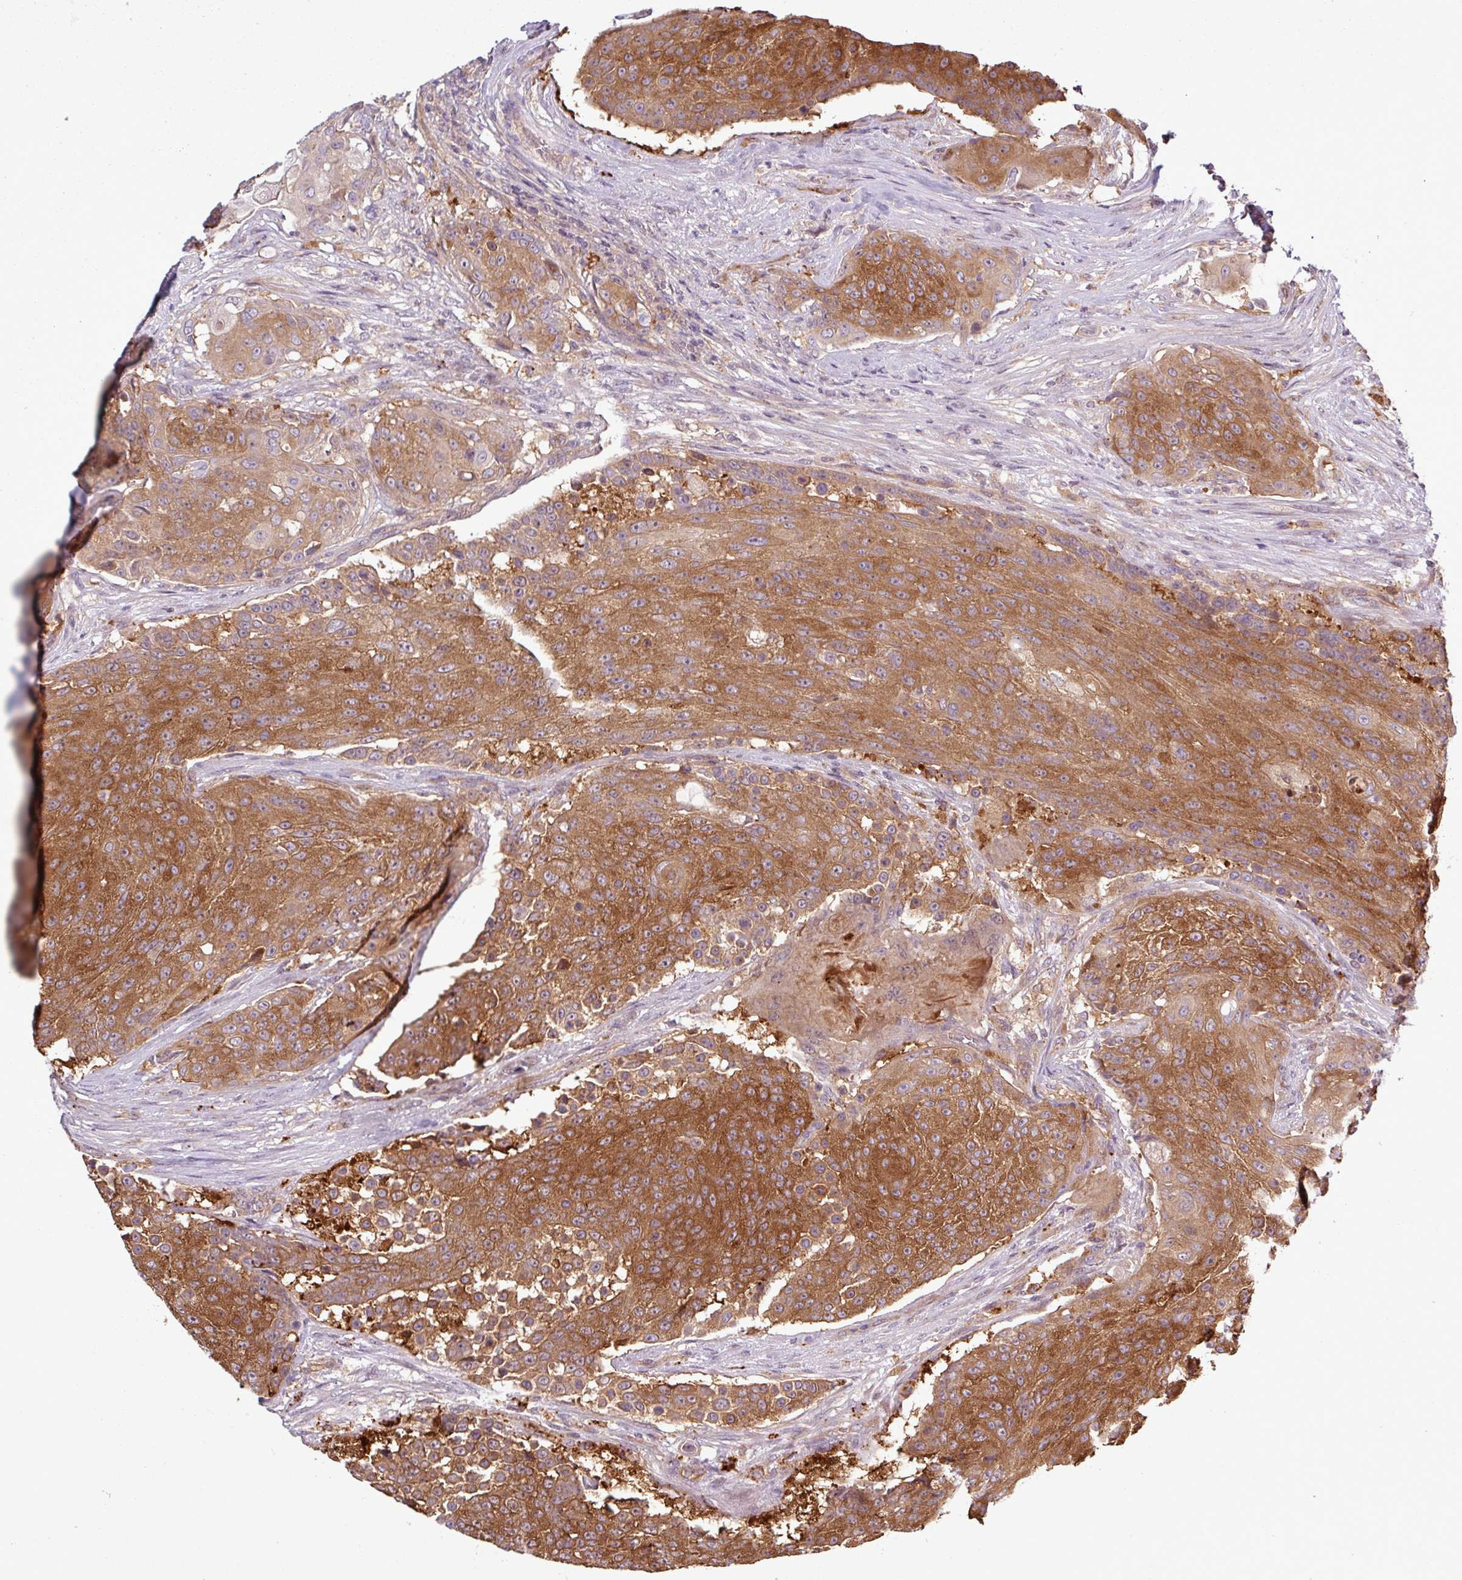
{"staining": {"intensity": "strong", "quantity": ">75%", "location": "cytoplasmic/membranous"}, "tissue": "urothelial cancer", "cell_type": "Tumor cells", "image_type": "cancer", "snomed": [{"axis": "morphology", "description": "Urothelial carcinoma, High grade"}, {"axis": "topography", "description": "Urinary bladder"}], "caption": "A high amount of strong cytoplasmic/membranous staining is identified in approximately >75% of tumor cells in urothelial cancer tissue.", "gene": "SIRPB2", "patient": {"sex": "female", "age": 63}}